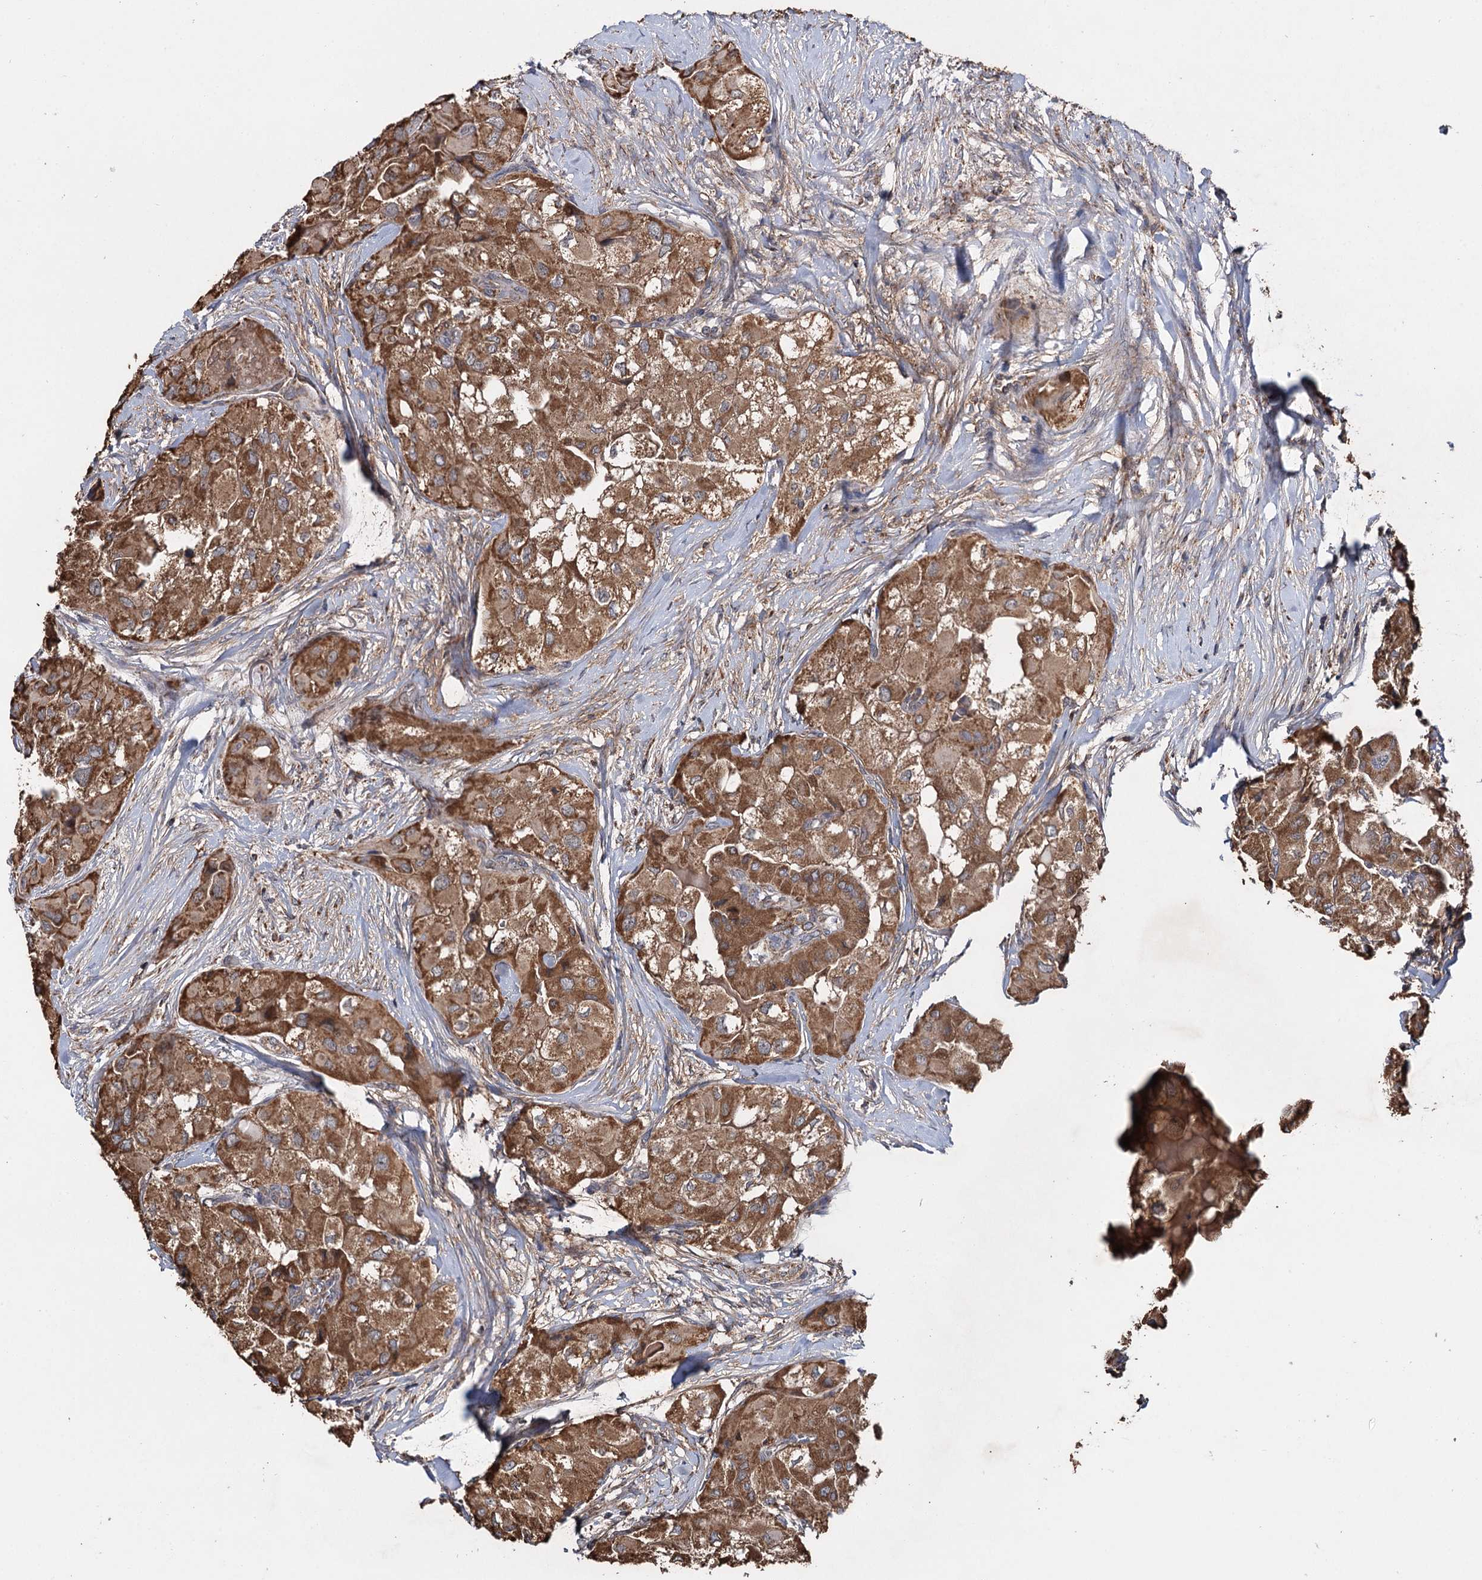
{"staining": {"intensity": "strong", "quantity": ">75%", "location": "cytoplasmic/membranous"}, "tissue": "thyroid cancer", "cell_type": "Tumor cells", "image_type": "cancer", "snomed": [{"axis": "morphology", "description": "Papillary adenocarcinoma, NOS"}, {"axis": "topography", "description": "Thyroid gland"}], "caption": "DAB (3,3'-diaminobenzidine) immunohistochemical staining of human papillary adenocarcinoma (thyroid) displays strong cytoplasmic/membranous protein positivity in approximately >75% of tumor cells.", "gene": "PIK3CB", "patient": {"sex": "female", "age": 59}}